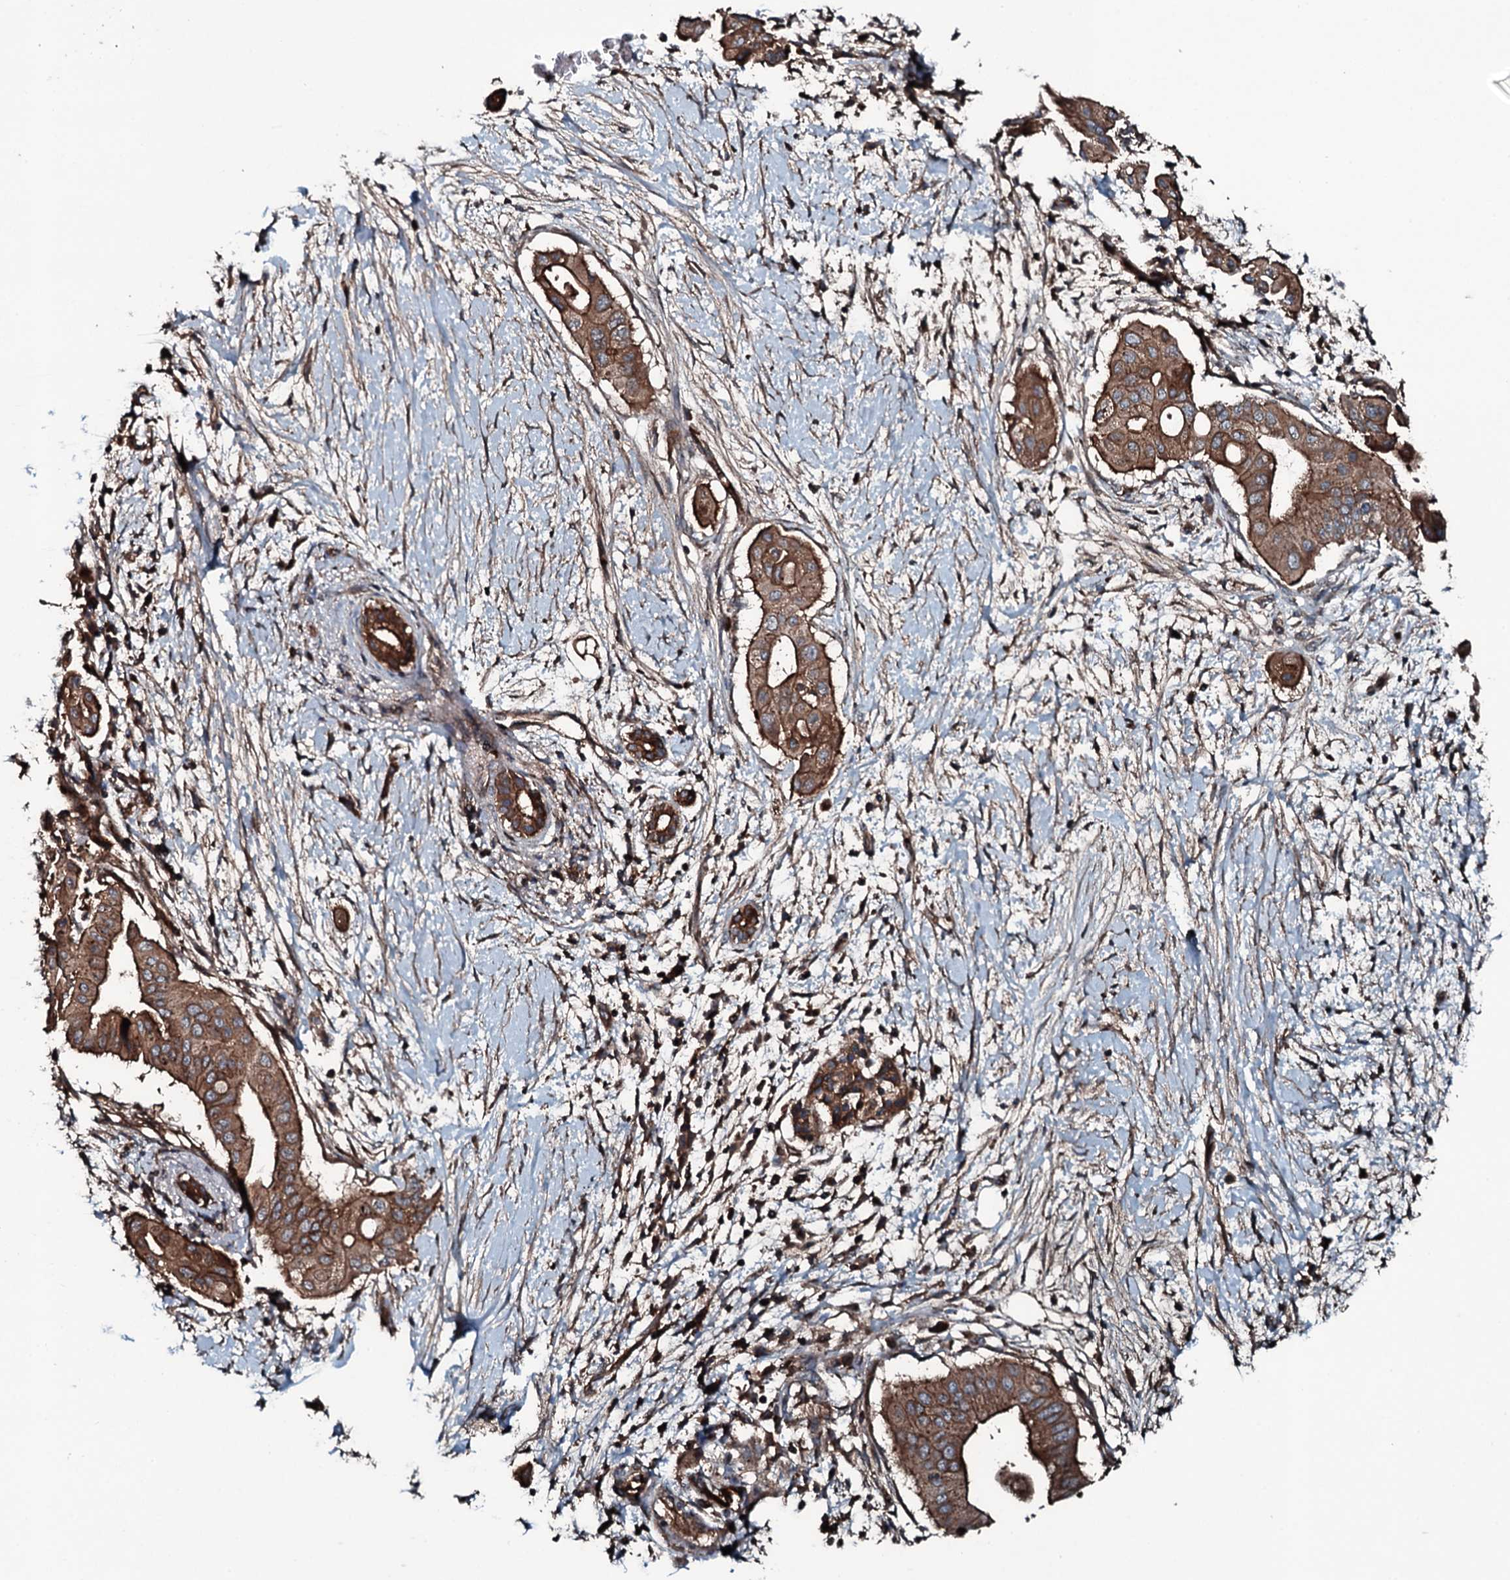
{"staining": {"intensity": "strong", "quantity": ">75%", "location": "cytoplasmic/membranous"}, "tissue": "pancreatic cancer", "cell_type": "Tumor cells", "image_type": "cancer", "snomed": [{"axis": "morphology", "description": "Adenocarcinoma, NOS"}, {"axis": "topography", "description": "Pancreas"}], "caption": "Immunohistochemistry image of neoplastic tissue: human pancreatic adenocarcinoma stained using immunohistochemistry demonstrates high levels of strong protein expression localized specifically in the cytoplasmic/membranous of tumor cells, appearing as a cytoplasmic/membranous brown color.", "gene": "TRIM7", "patient": {"sex": "male", "age": 68}}